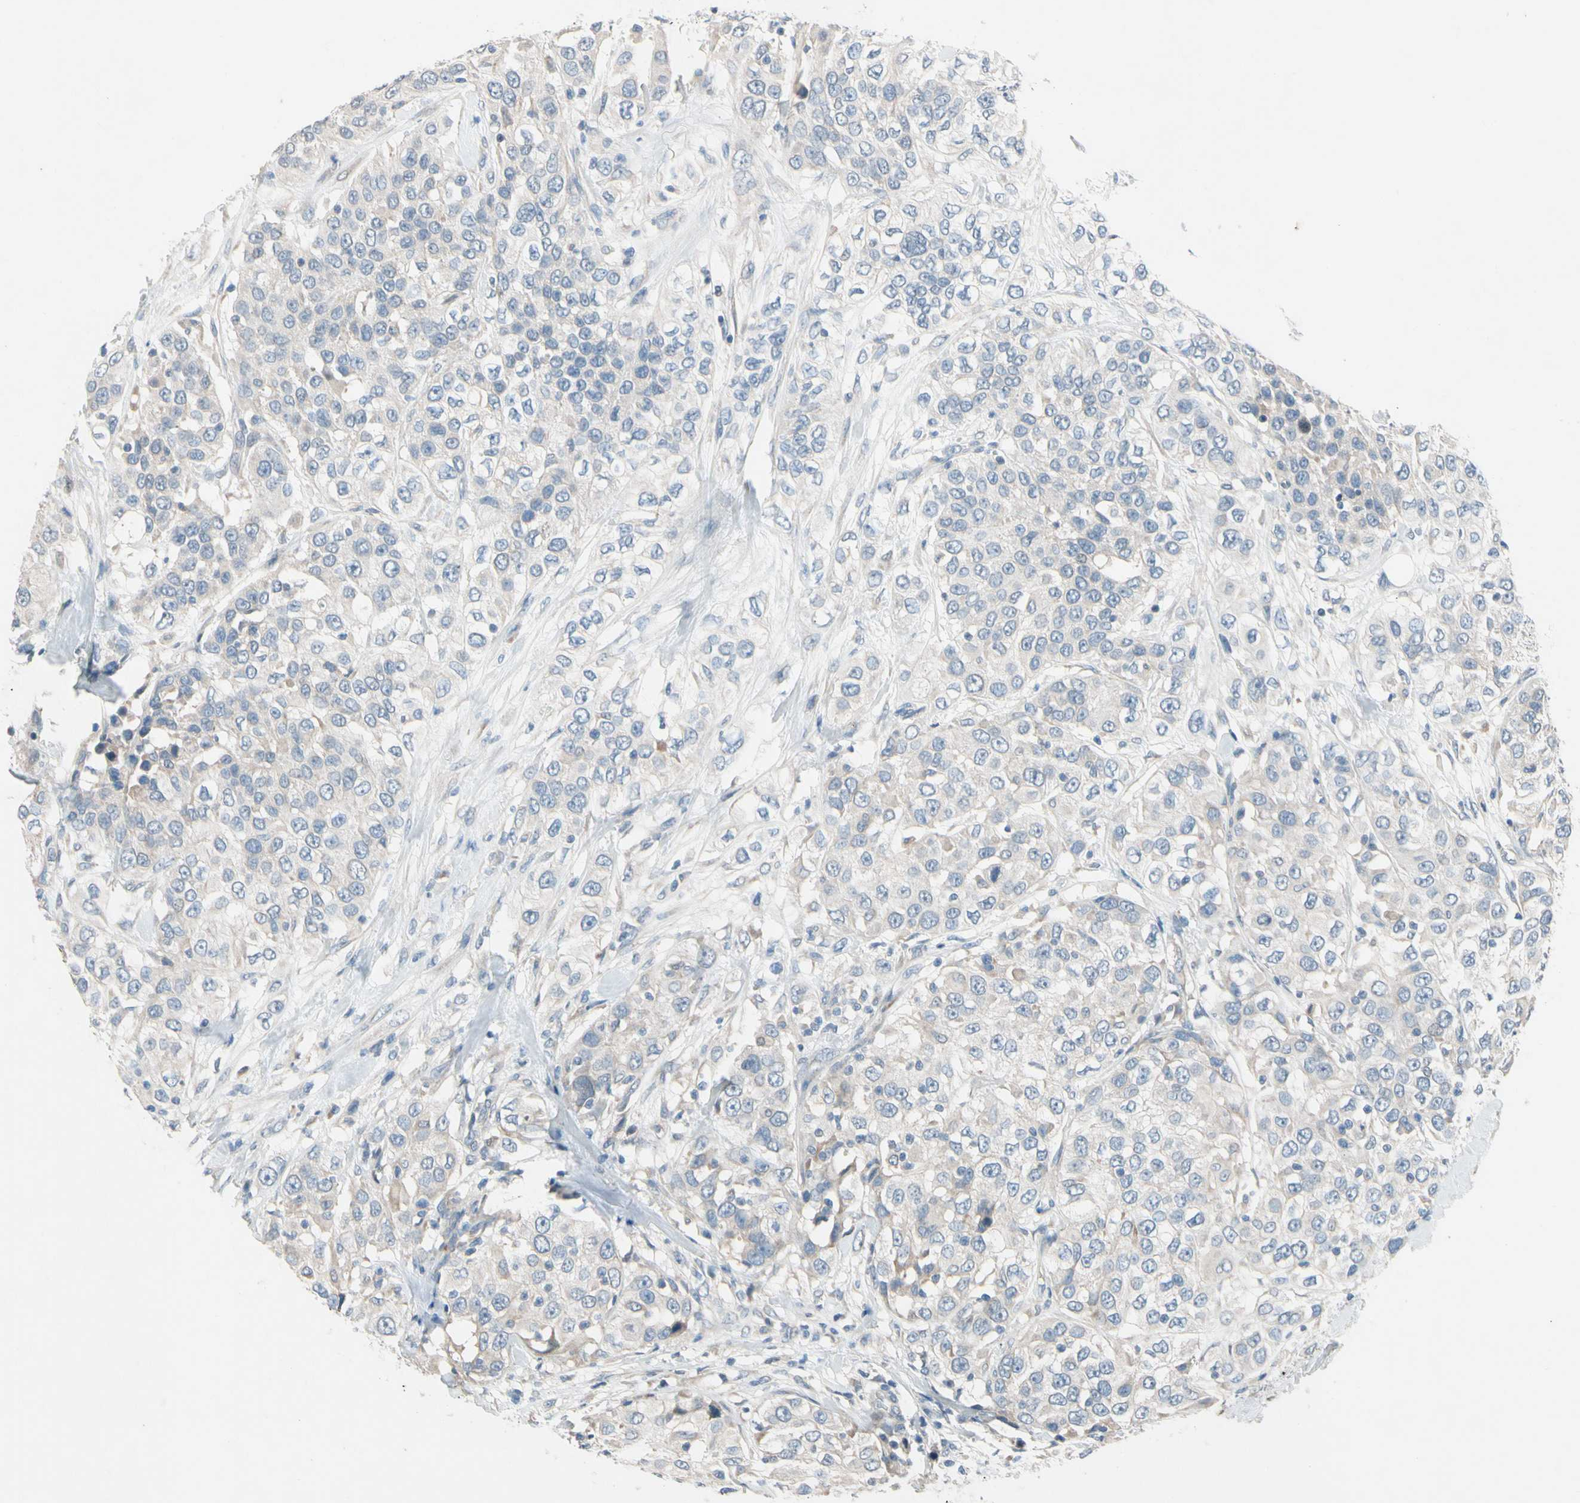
{"staining": {"intensity": "negative", "quantity": "none", "location": "none"}, "tissue": "urothelial cancer", "cell_type": "Tumor cells", "image_type": "cancer", "snomed": [{"axis": "morphology", "description": "Urothelial carcinoma, High grade"}, {"axis": "topography", "description": "Urinary bladder"}], "caption": "DAB (3,3'-diaminobenzidine) immunohistochemical staining of urothelial cancer shows no significant positivity in tumor cells. (DAB immunohistochemistry, high magnification).", "gene": "PIP5K1B", "patient": {"sex": "female", "age": 80}}